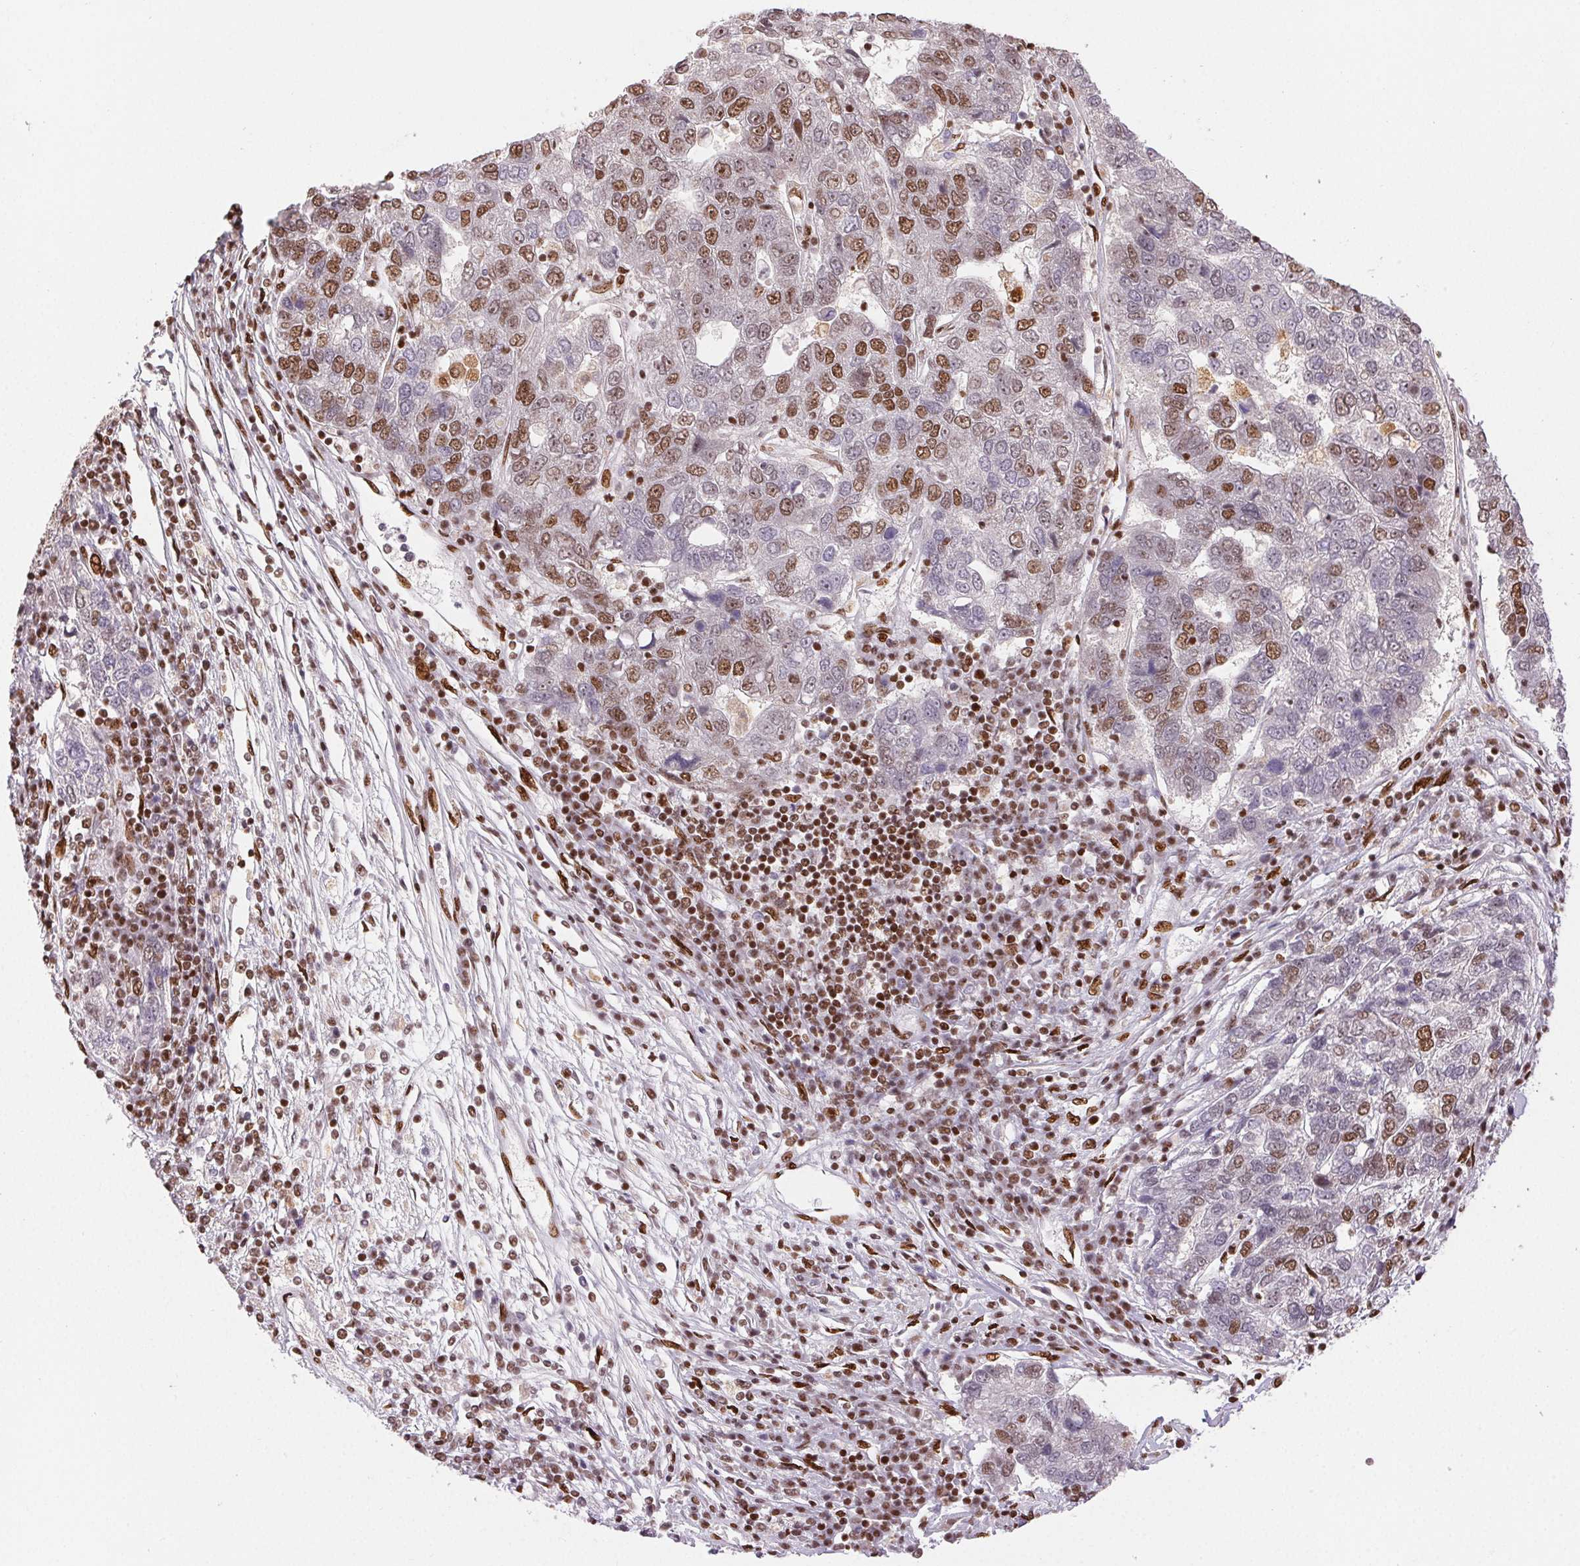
{"staining": {"intensity": "moderate", "quantity": "25%-75%", "location": "nuclear"}, "tissue": "pancreatic cancer", "cell_type": "Tumor cells", "image_type": "cancer", "snomed": [{"axis": "morphology", "description": "Adenocarcinoma, NOS"}, {"axis": "topography", "description": "Pancreas"}], "caption": "Pancreatic cancer stained with a protein marker shows moderate staining in tumor cells.", "gene": "ZNF80", "patient": {"sex": "female", "age": 61}}